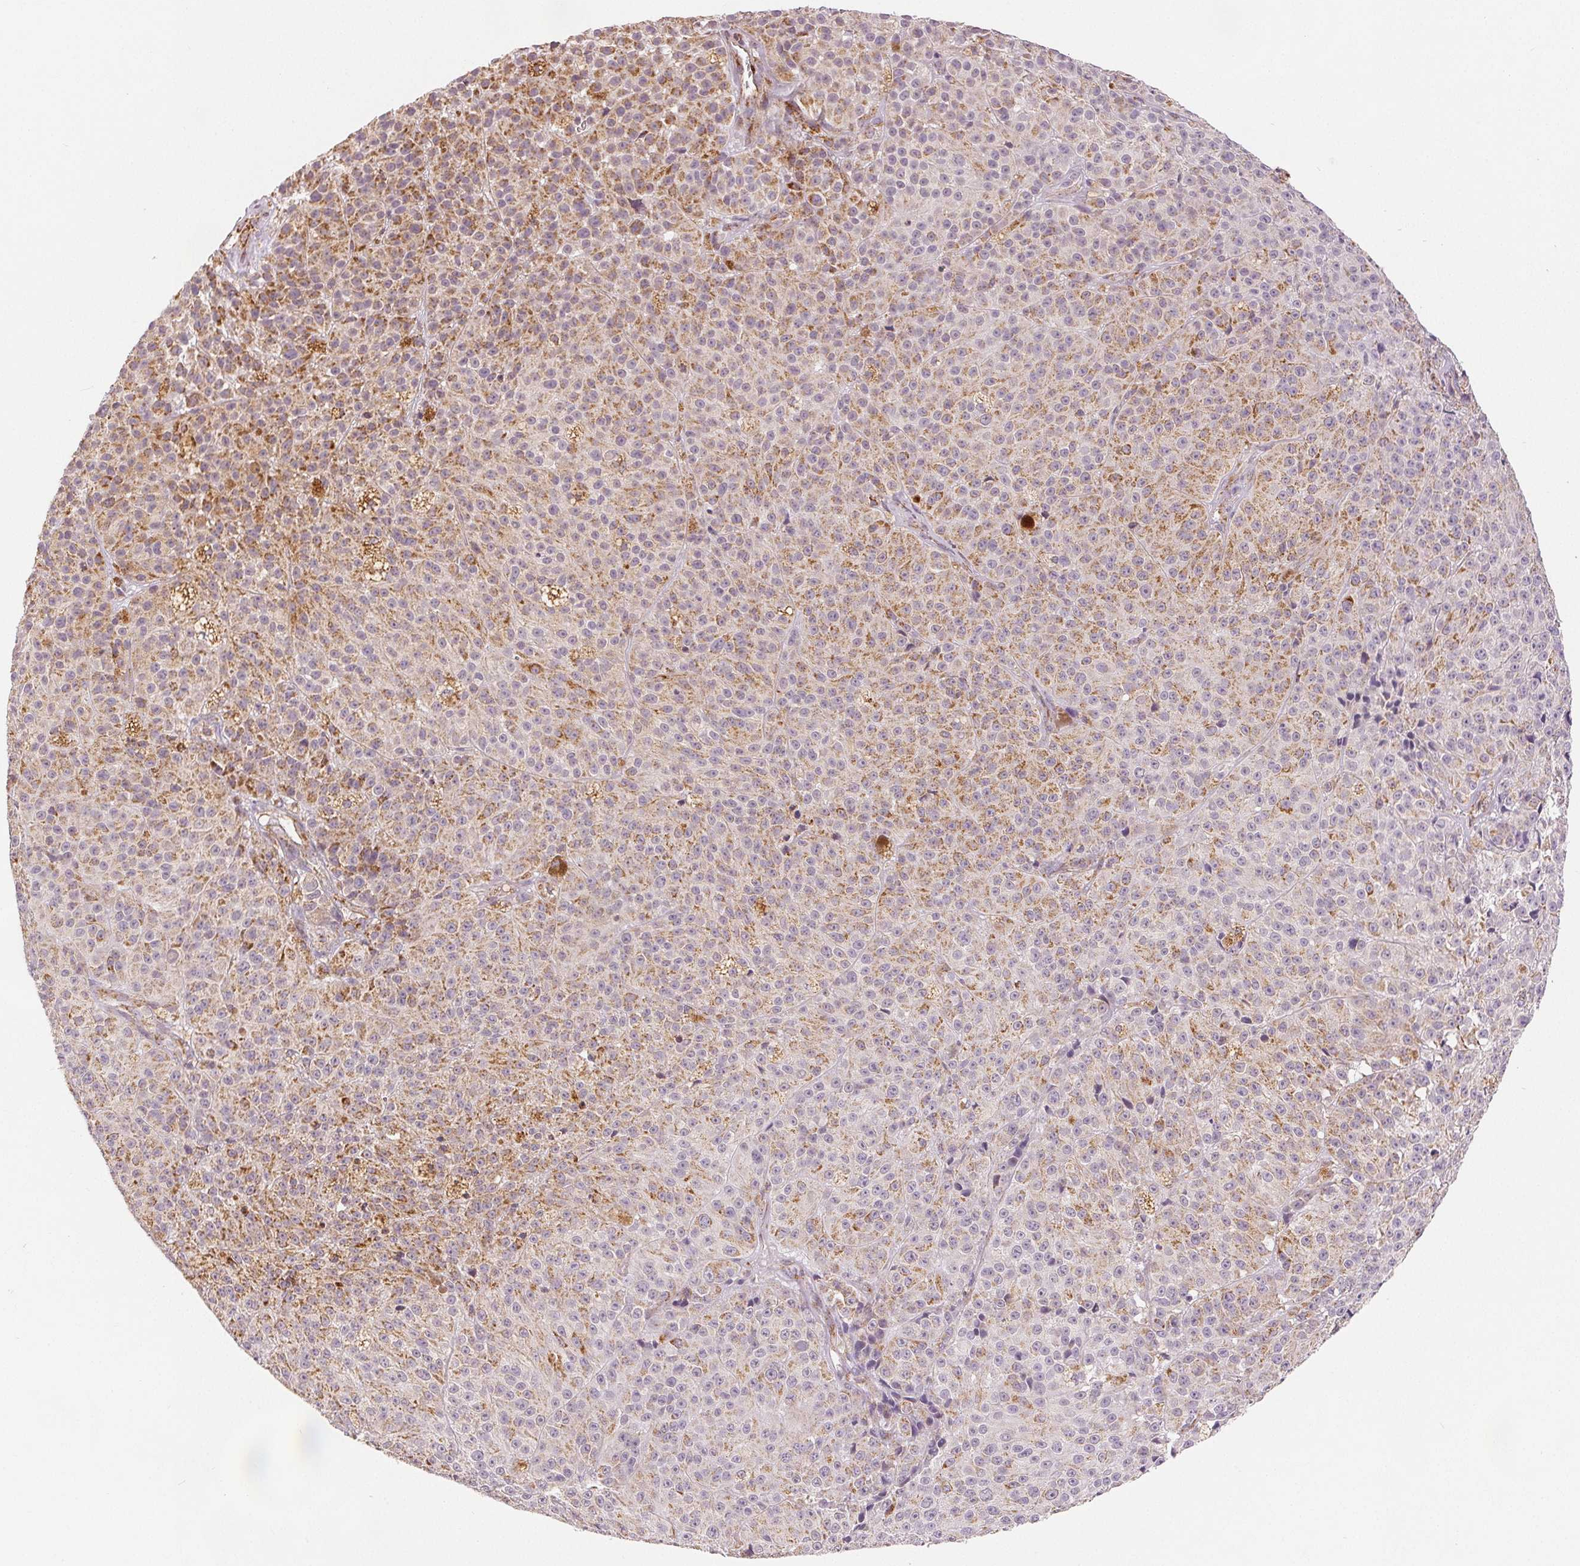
{"staining": {"intensity": "moderate", "quantity": "25%-75%", "location": "cytoplasmic/membranous"}, "tissue": "melanoma", "cell_type": "Tumor cells", "image_type": "cancer", "snomed": [{"axis": "morphology", "description": "Malignant melanoma, NOS"}, {"axis": "topography", "description": "Skin"}], "caption": "This photomicrograph reveals immunohistochemistry staining of human melanoma, with medium moderate cytoplasmic/membranous positivity in approximately 25%-75% of tumor cells.", "gene": "SDHB", "patient": {"sex": "female", "age": 58}}